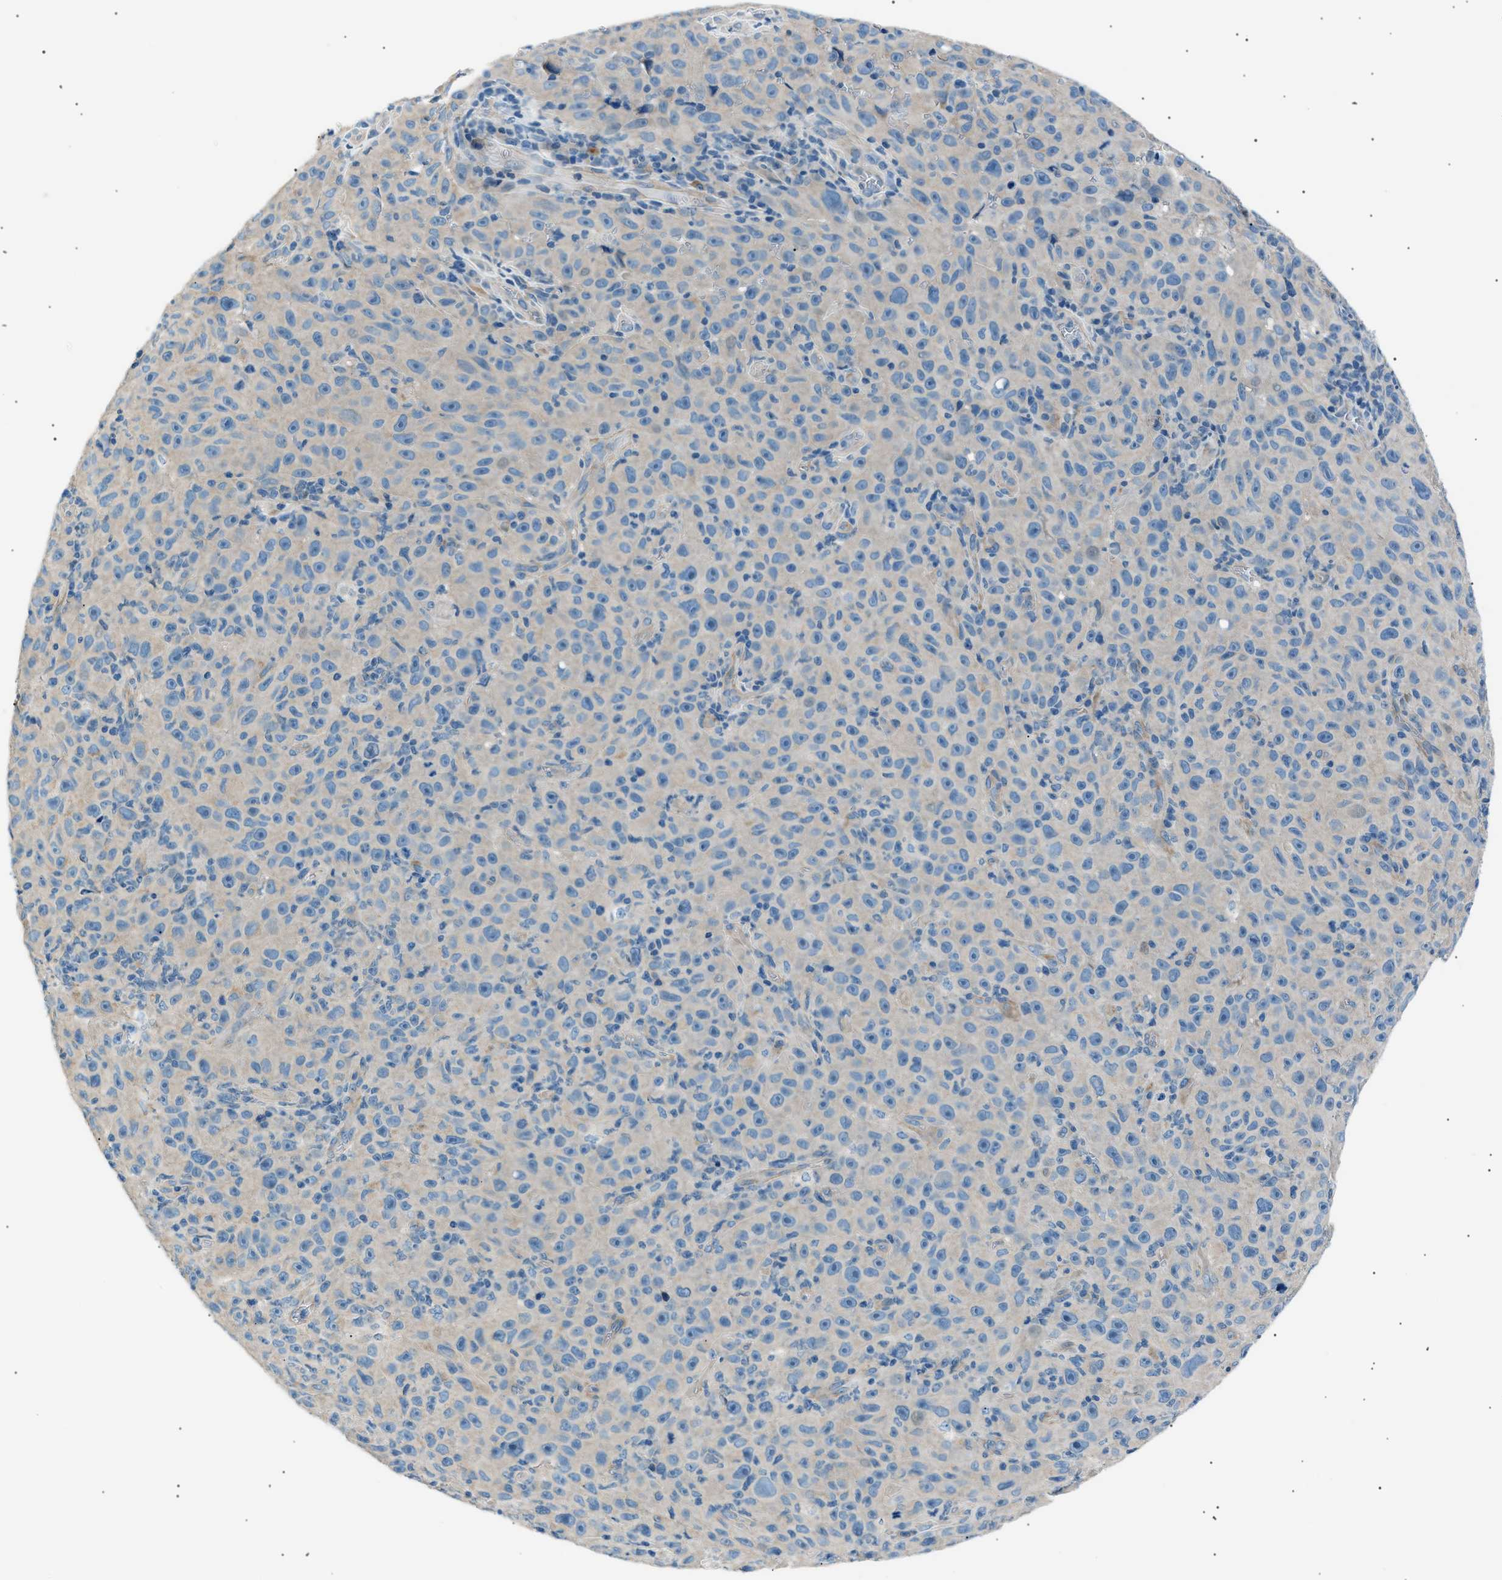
{"staining": {"intensity": "negative", "quantity": "none", "location": "none"}, "tissue": "melanoma", "cell_type": "Tumor cells", "image_type": "cancer", "snomed": [{"axis": "morphology", "description": "Malignant melanoma, NOS"}, {"axis": "topography", "description": "Skin"}], "caption": "Immunohistochemistry (IHC) image of neoplastic tissue: melanoma stained with DAB demonstrates no significant protein positivity in tumor cells. The staining is performed using DAB brown chromogen with nuclei counter-stained in using hematoxylin.", "gene": "LRRC37B", "patient": {"sex": "female", "age": 82}}